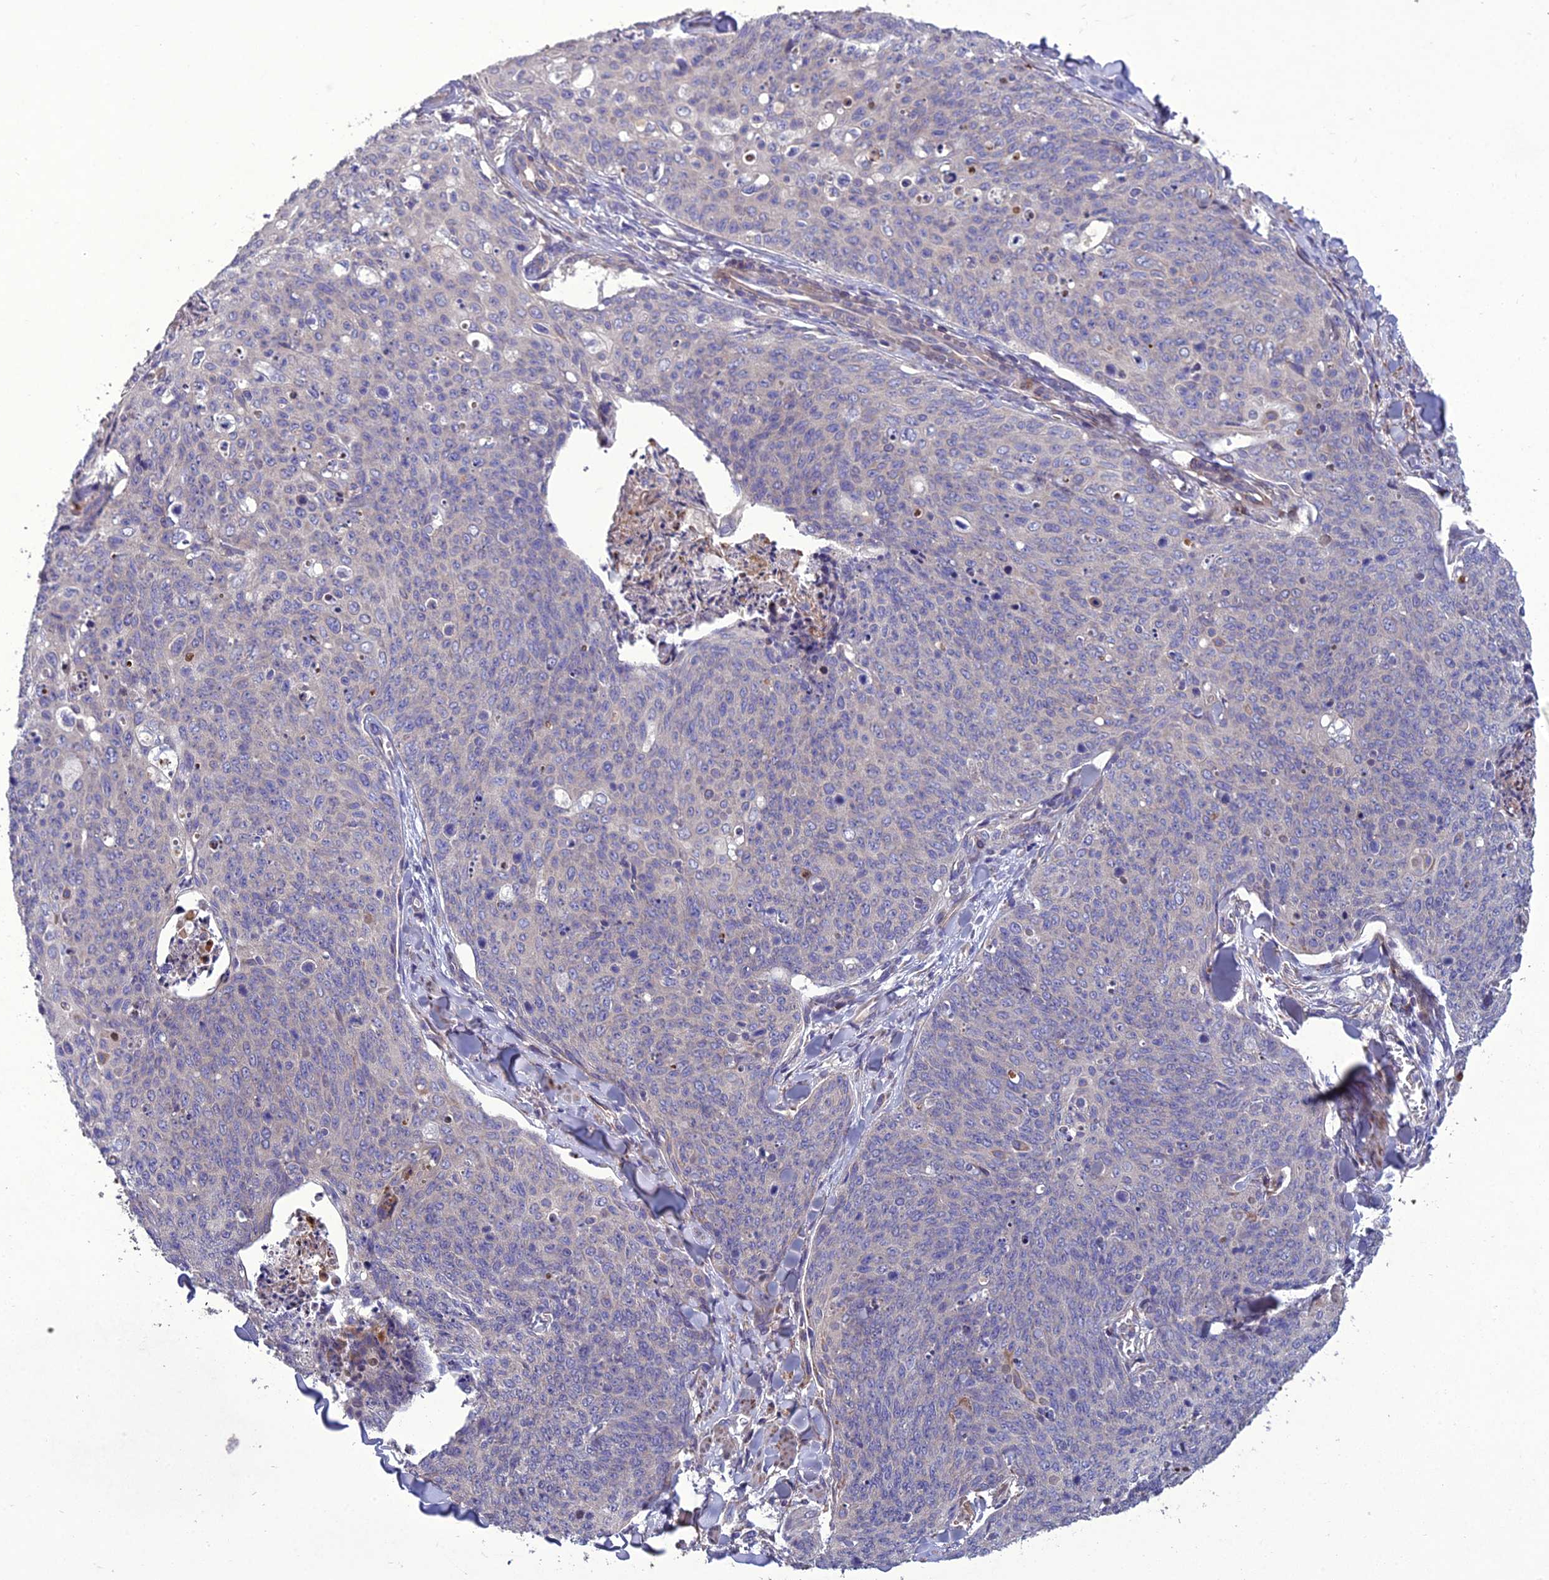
{"staining": {"intensity": "negative", "quantity": "none", "location": "none"}, "tissue": "skin cancer", "cell_type": "Tumor cells", "image_type": "cancer", "snomed": [{"axis": "morphology", "description": "Squamous cell carcinoma, NOS"}, {"axis": "topography", "description": "Skin"}, {"axis": "topography", "description": "Vulva"}], "caption": "Immunohistochemistry of skin cancer (squamous cell carcinoma) reveals no expression in tumor cells.", "gene": "ADIPOR2", "patient": {"sex": "female", "age": 85}}